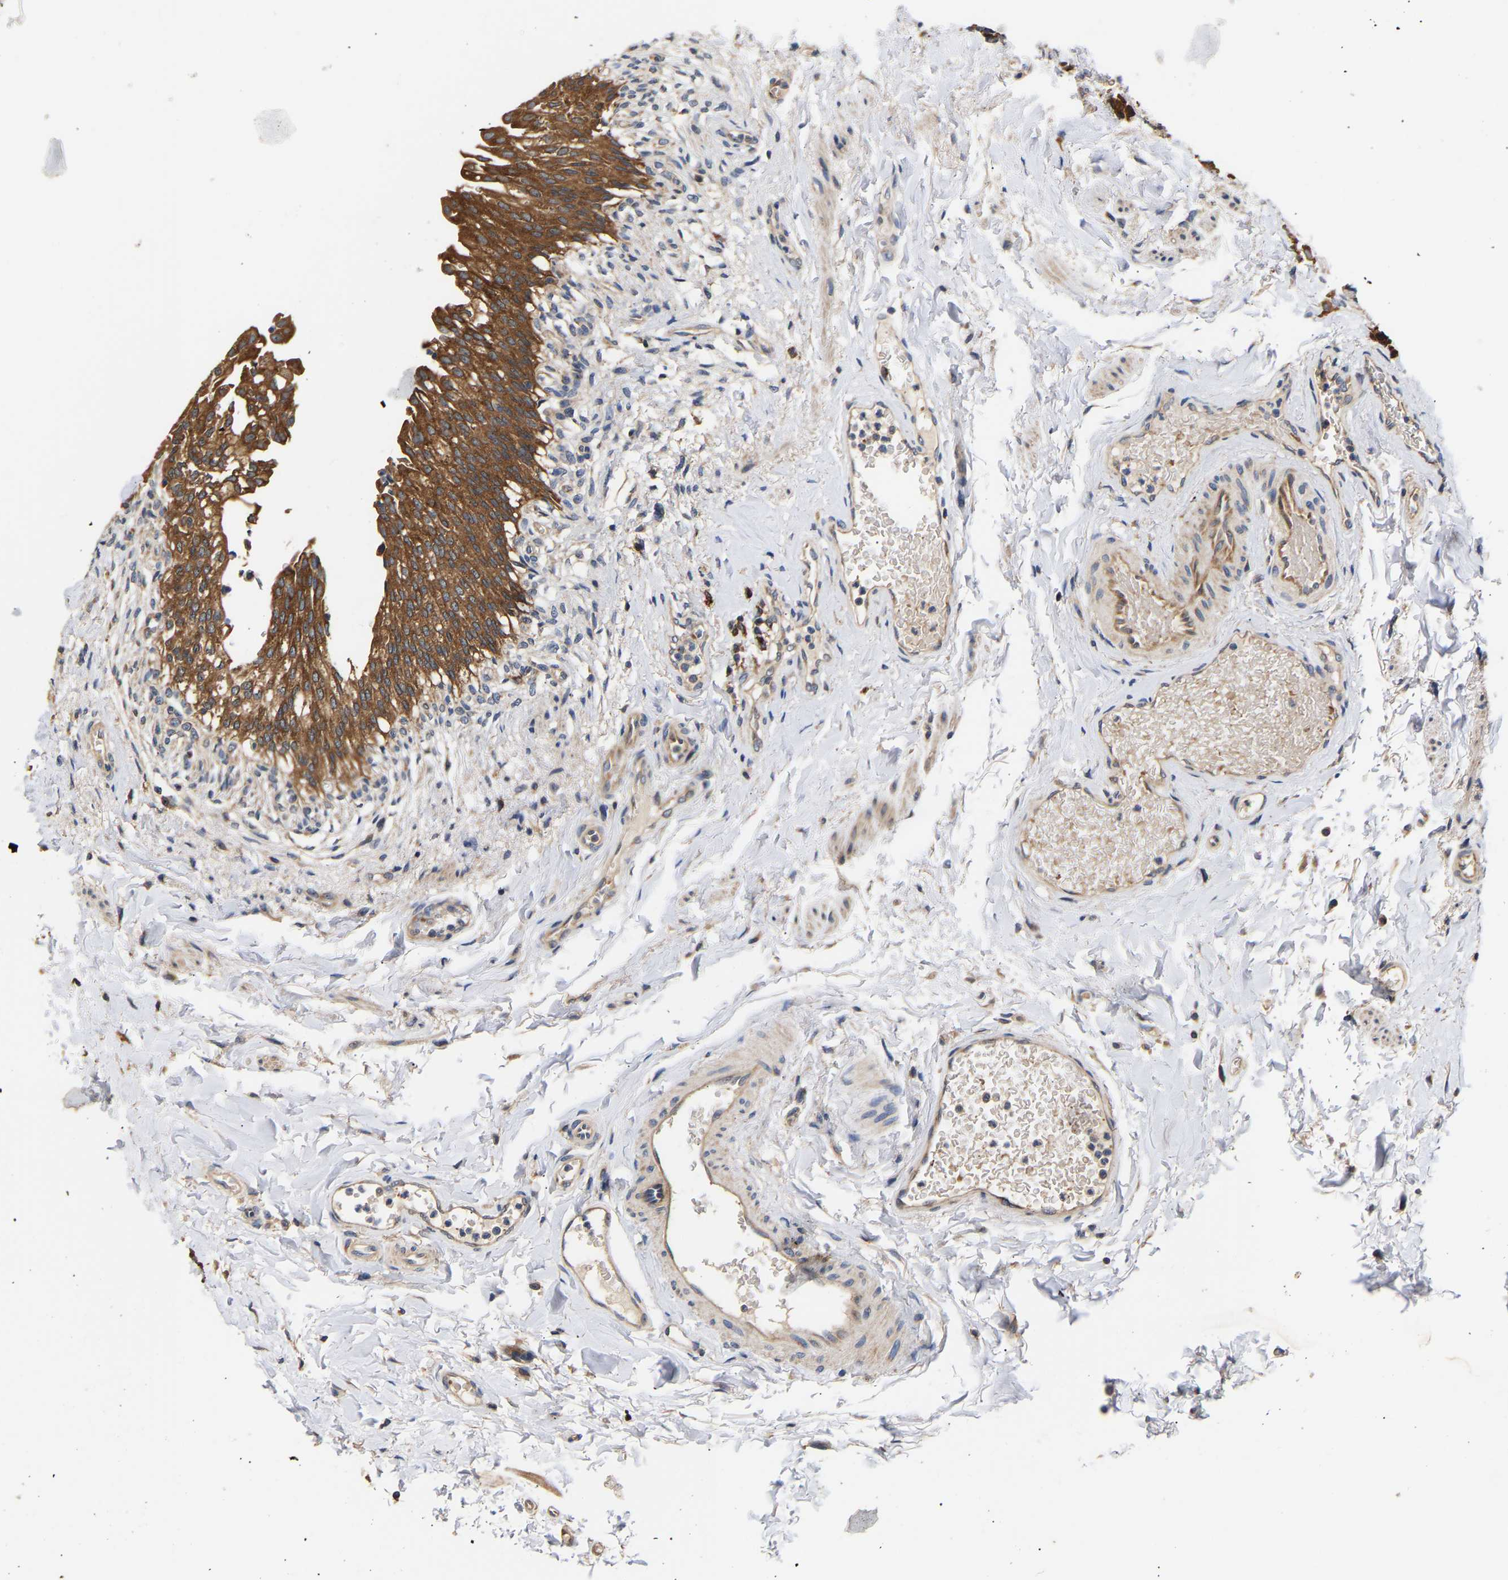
{"staining": {"intensity": "strong", "quantity": ">75%", "location": "cytoplasmic/membranous"}, "tissue": "urinary bladder", "cell_type": "Urothelial cells", "image_type": "normal", "snomed": [{"axis": "morphology", "description": "Normal tissue, NOS"}, {"axis": "topography", "description": "Urinary bladder"}], "caption": "This photomicrograph displays immunohistochemistry staining of normal human urinary bladder, with high strong cytoplasmic/membranous expression in approximately >75% of urothelial cells.", "gene": "LRBA", "patient": {"sex": "female", "age": 60}}